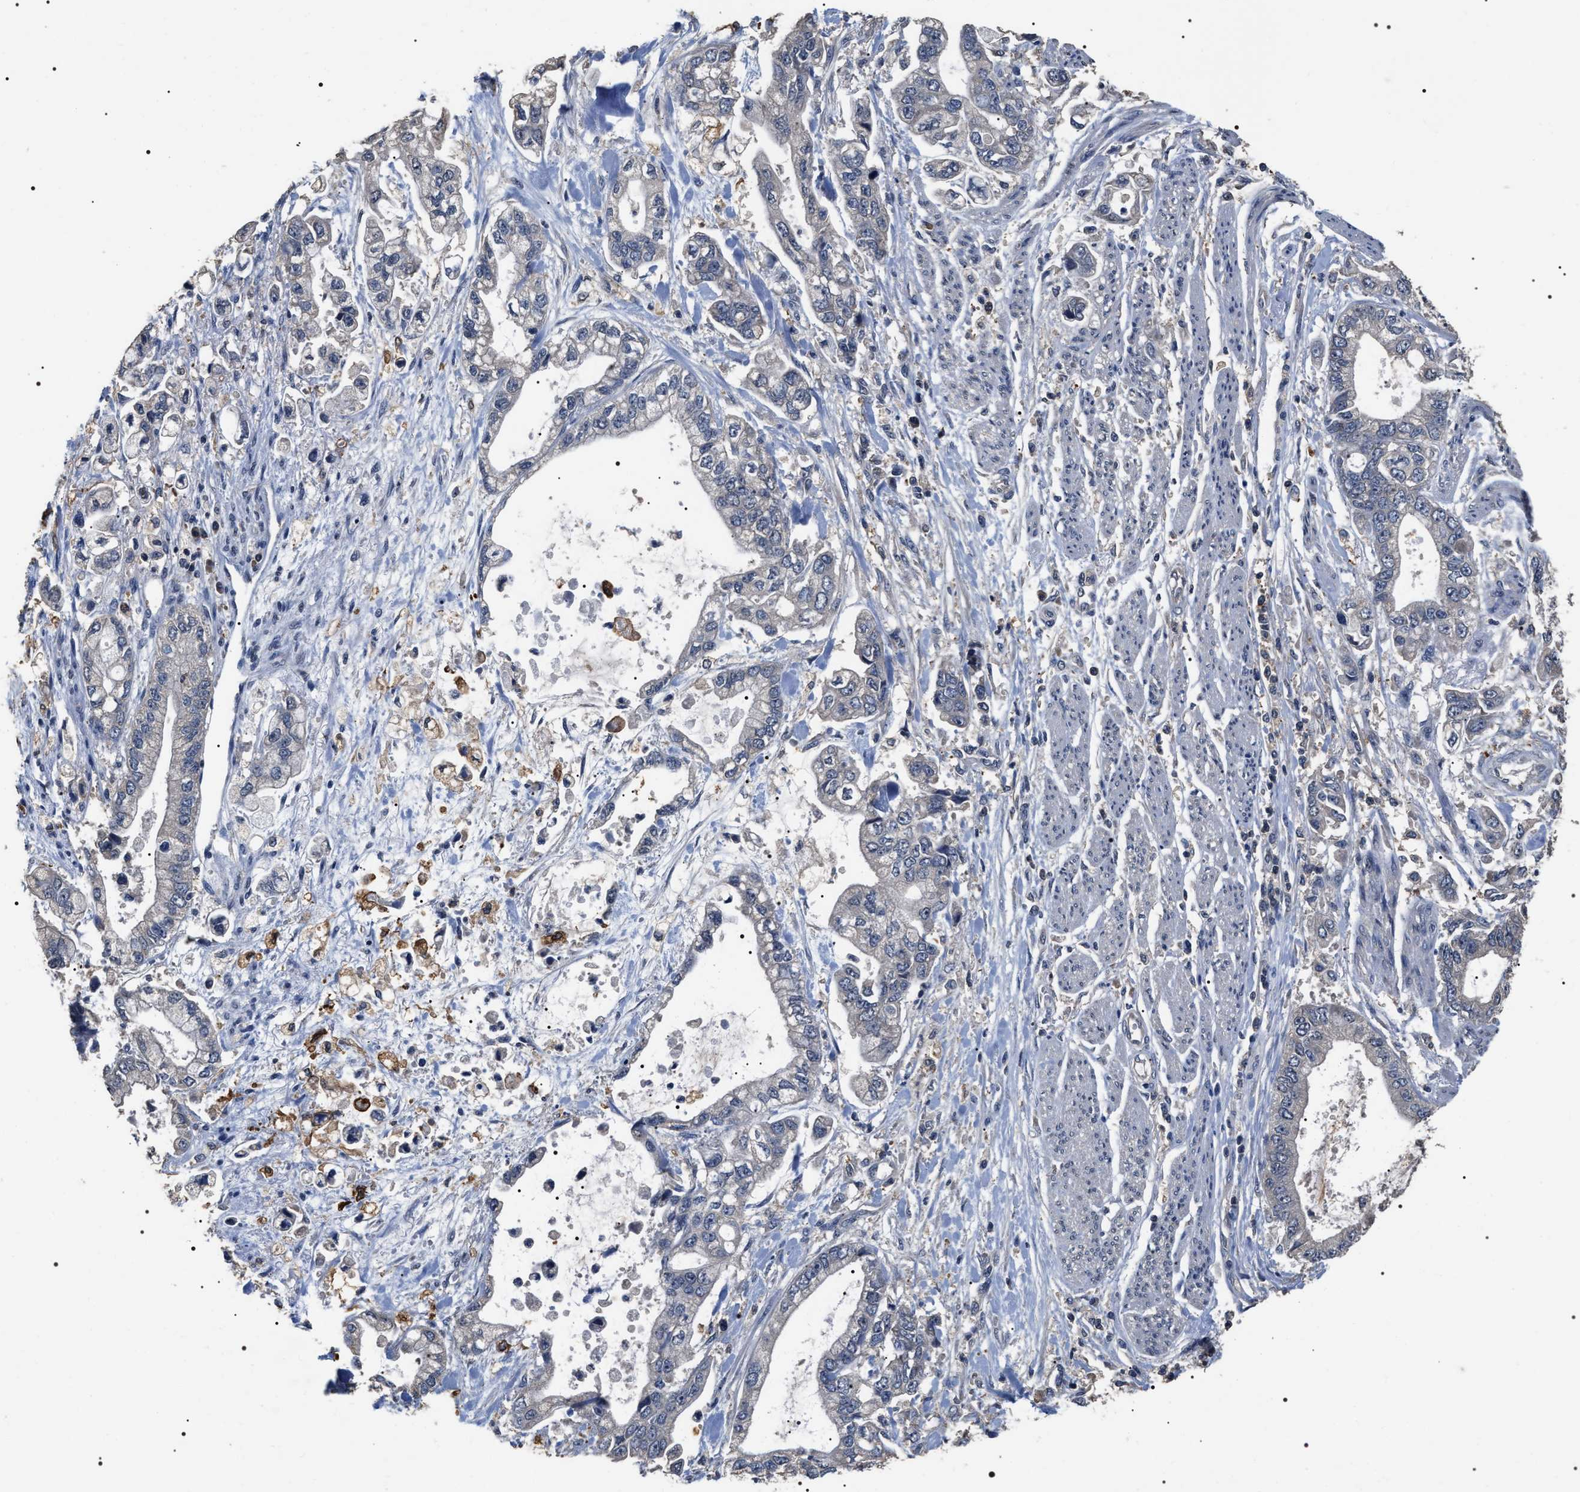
{"staining": {"intensity": "negative", "quantity": "none", "location": "none"}, "tissue": "stomach cancer", "cell_type": "Tumor cells", "image_type": "cancer", "snomed": [{"axis": "morphology", "description": "Normal tissue, NOS"}, {"axis": "morphology", "description": "Adenocarcinoma, NOS"}, {"axis": "topography", "description": "Stomach"}], "caption": "This is an immunohistochemistry (IHC) image of stomach adenocarcinoma. There is no positivity in tumor cells.", "gene": "UPF3A", "patient": {"sex": "male", "age": 62}}